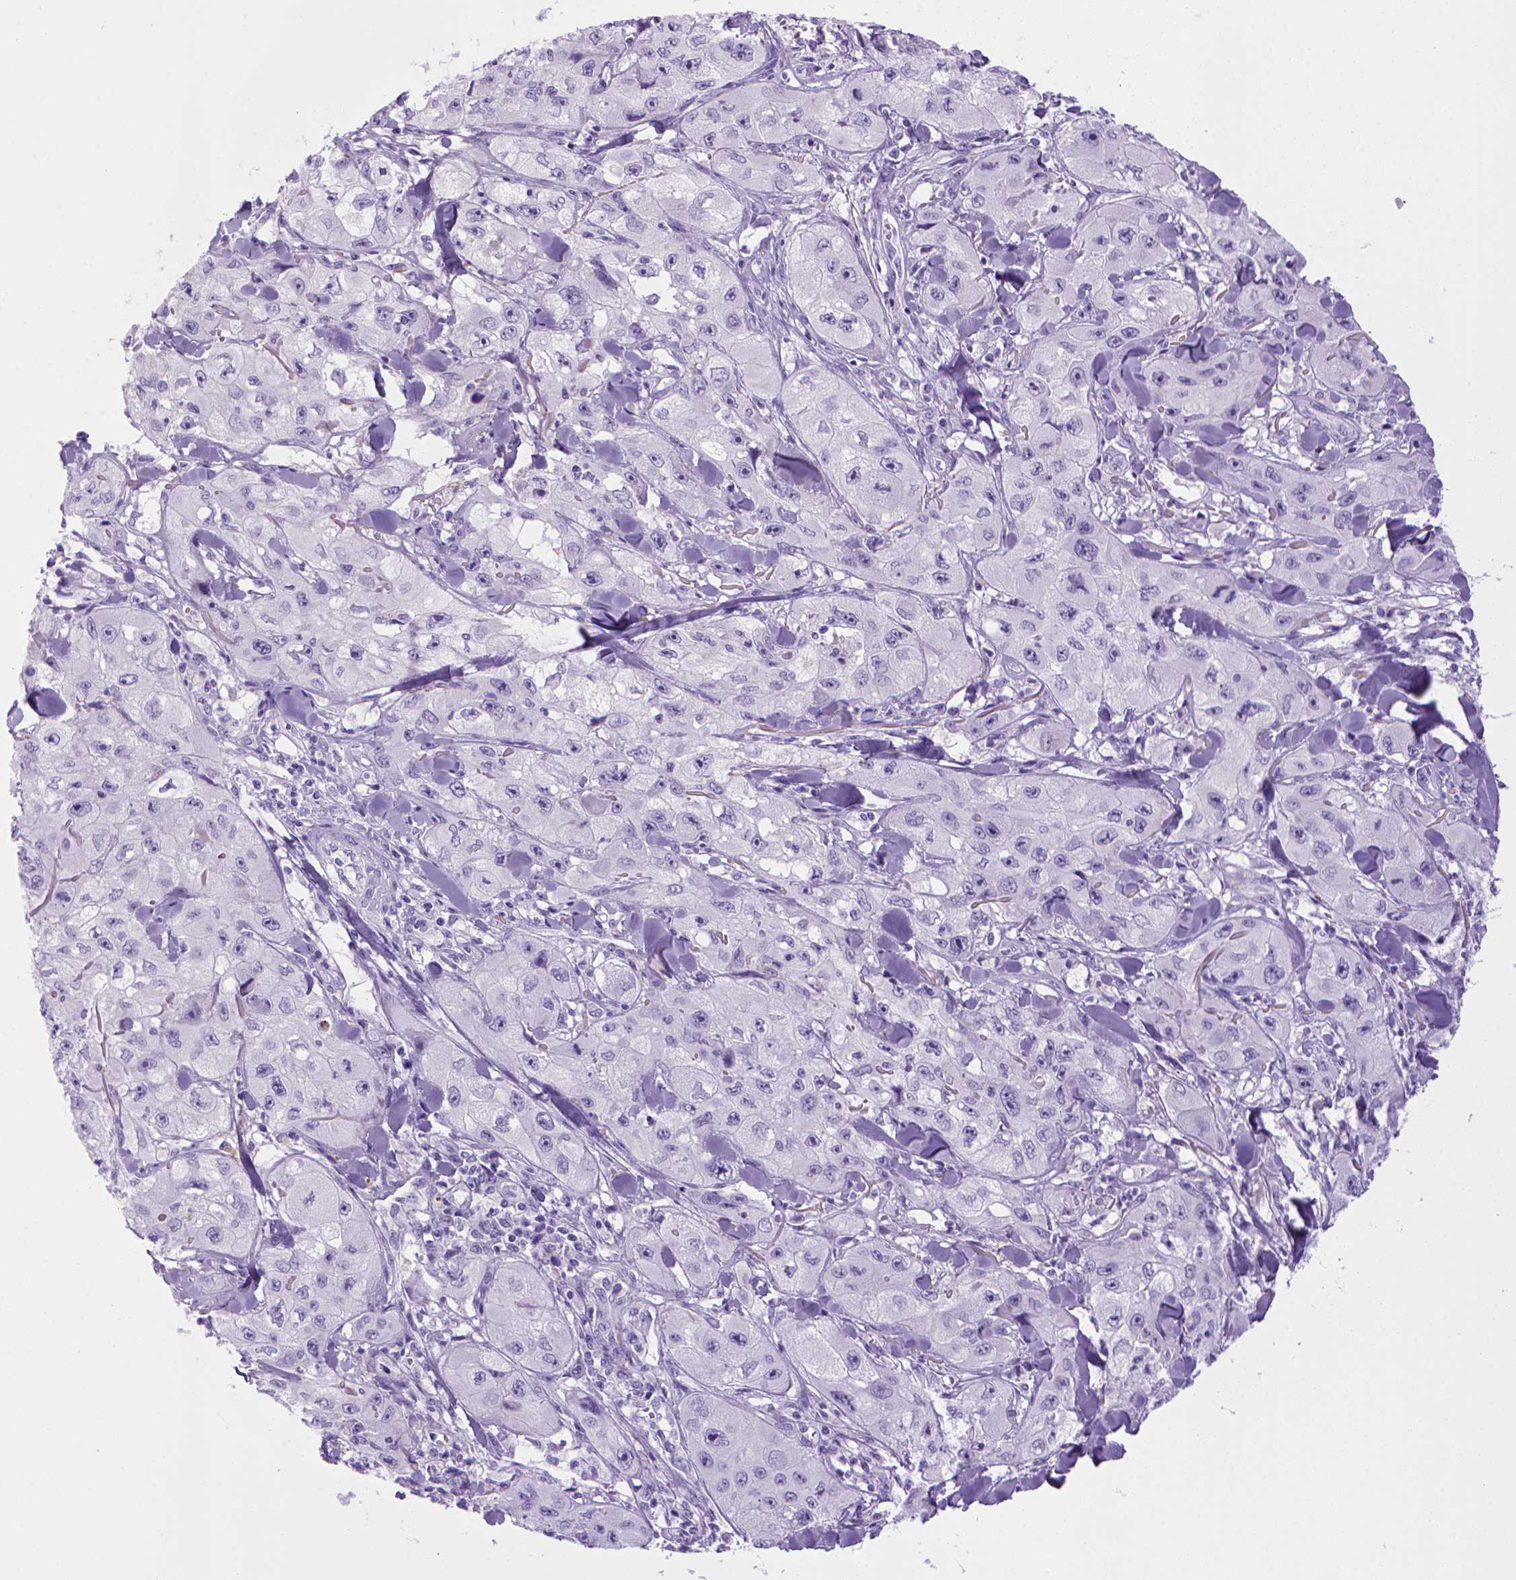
{"staining": {"intensity": "negative", "quantity": "none", "location": "none"}, "tissue": "skin cancer", "cell_type": "Tumor cells", "image_type": "cancer", "snomed": [{"axis": "morphology", "description": "Squamous cell carcinoma, NOS"}, {"axis": "topography", "description": "Skin"}, {"axis": "topography", "description": "Subcutis"}], "caption": "DAB (3,3'-diaminobenzidine) immunohistochemical staining of squamous cell carcinoma (skin) reveals no significant staining in tumor cells.", "gene": "SGCG", "patient": {"sex": "male", "age": 73}}